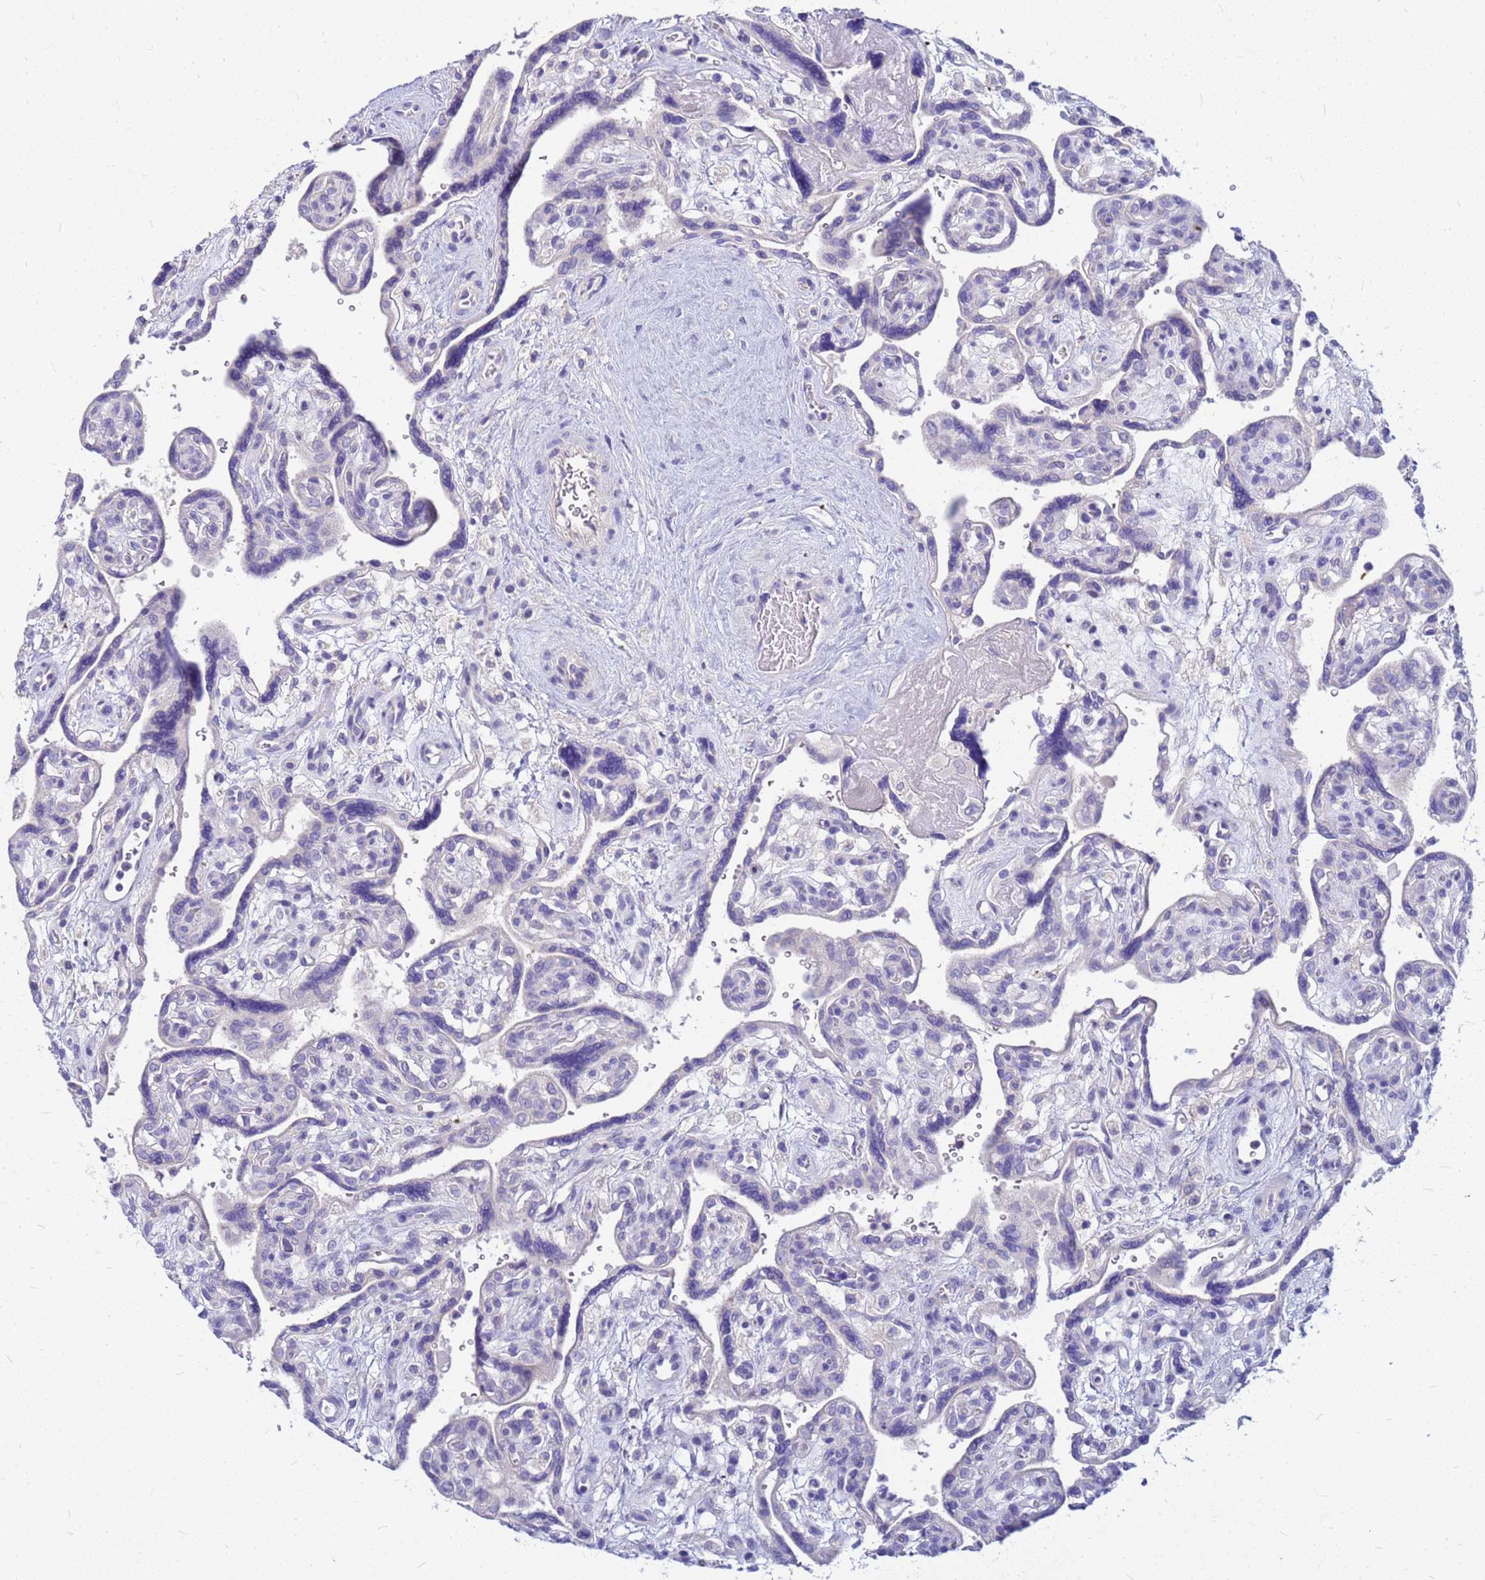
{"staining": {"intensity": "negative", "quantity": "none", "location": "none"}, "tissue": "placenta", "cell_type": "Decidual cells", "image_type": "normal", "snomed": [{"axis": "morphology", "description": "Normal tissue, NOS"}, {"axis": "topography", "description": "Placenta"}], "caption": "DAB immunohistochemical staining of normal human placenta exhibits no significant positivity in decidual cells. (Stains: DAB immunohistochemistry (IHC) with hematoxylin counter stain, Microscopy: brightfield microscopy at high magnification).", "gene": "DPRX", "patient": {"sex": "female", "age": 39}}